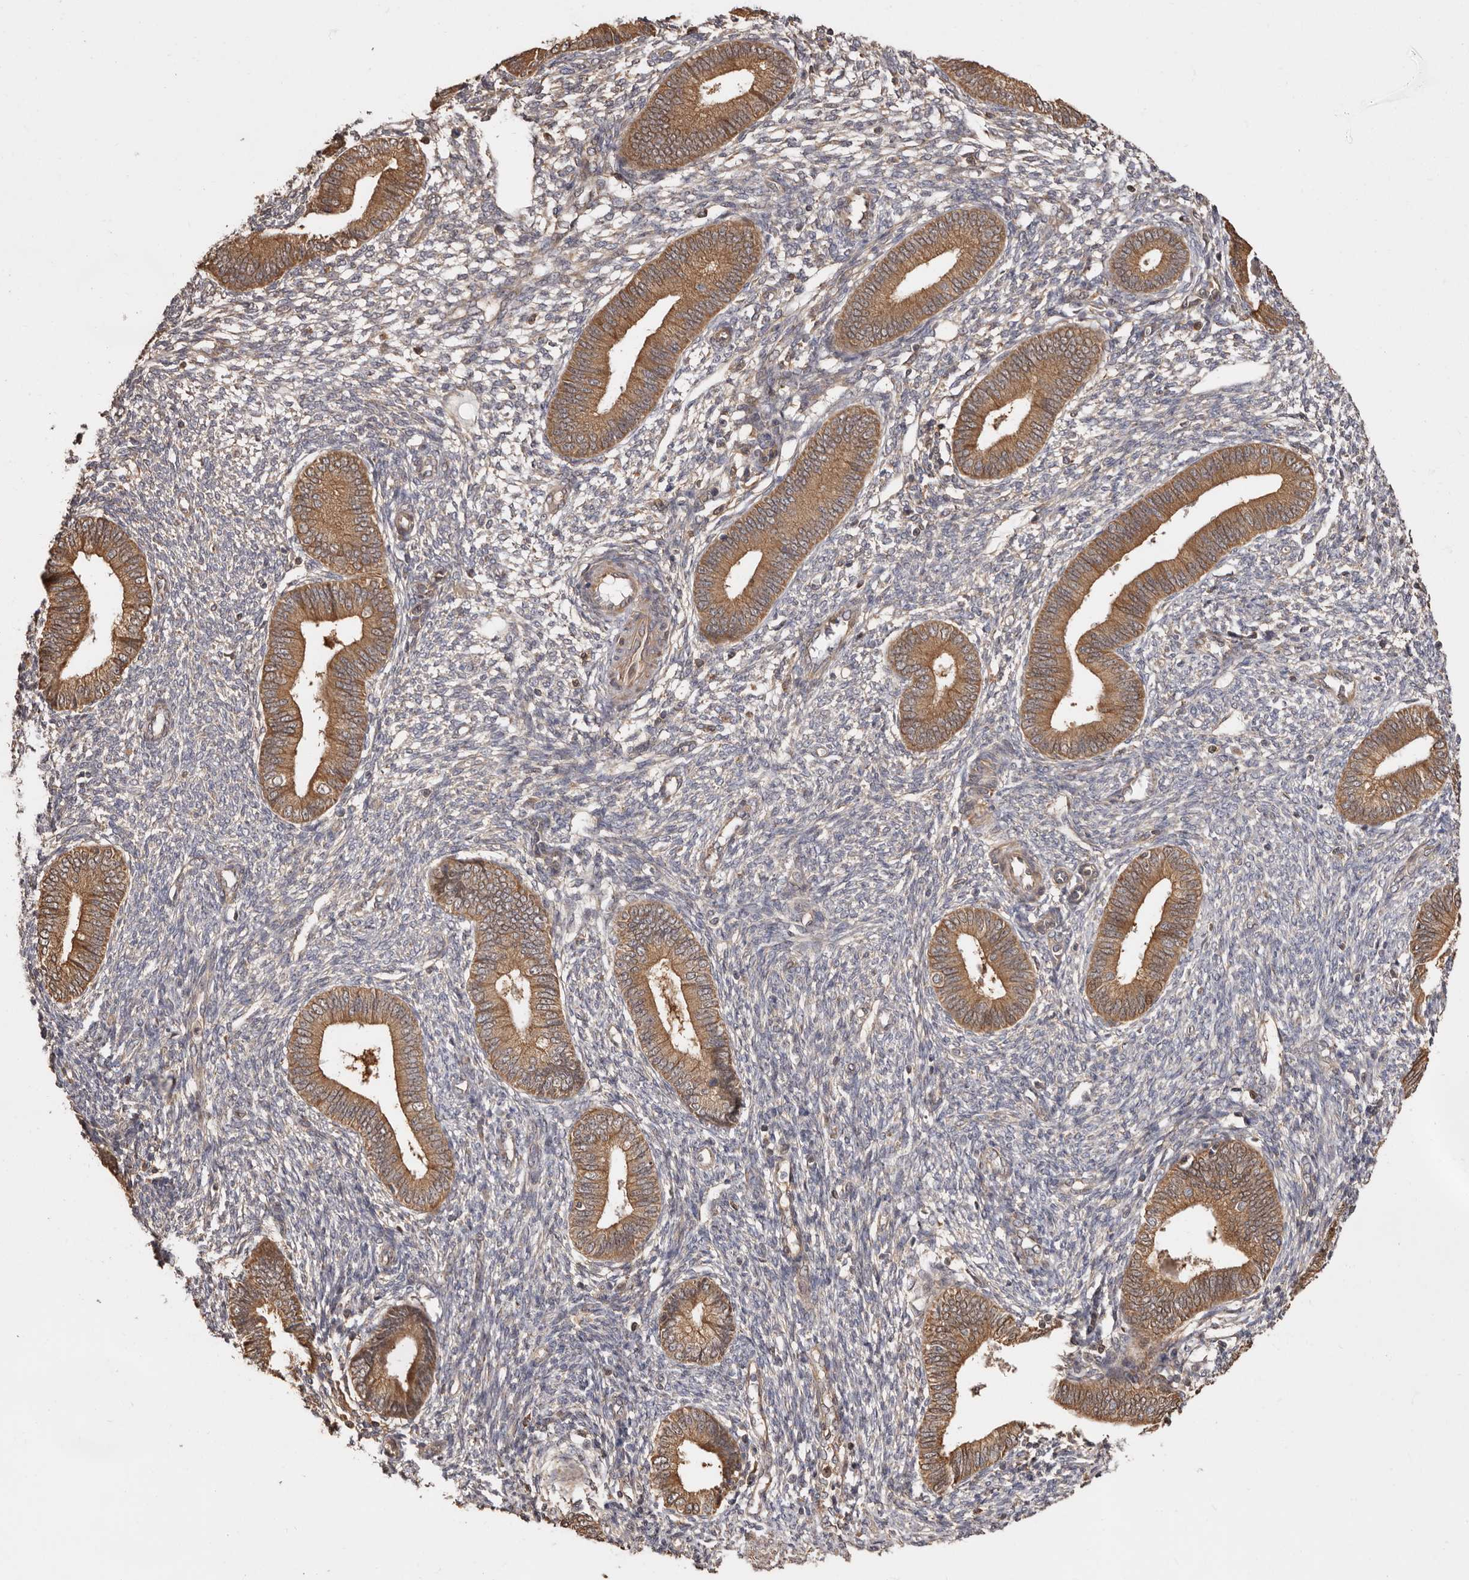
{"staining": {"intensity": "weak", "quantity": "<25%", "location": "cytoplasmic/membranous"}, "tissue": "endometrium", "cell_type": "Cells in endometrial stroma", "image_type": "normal", "snomed": [{"axis": "morphology", "description": "Normal tissue, NOS"}, {"axis": "topography", "description": "Endometrium"}], "caption": "Photomicrograph shows no significant protein expression in cells in endometrial stroma of unremarkable endometrium.", "gene": "COQ8B", "patient": {"sex": "female", "age": 46}}